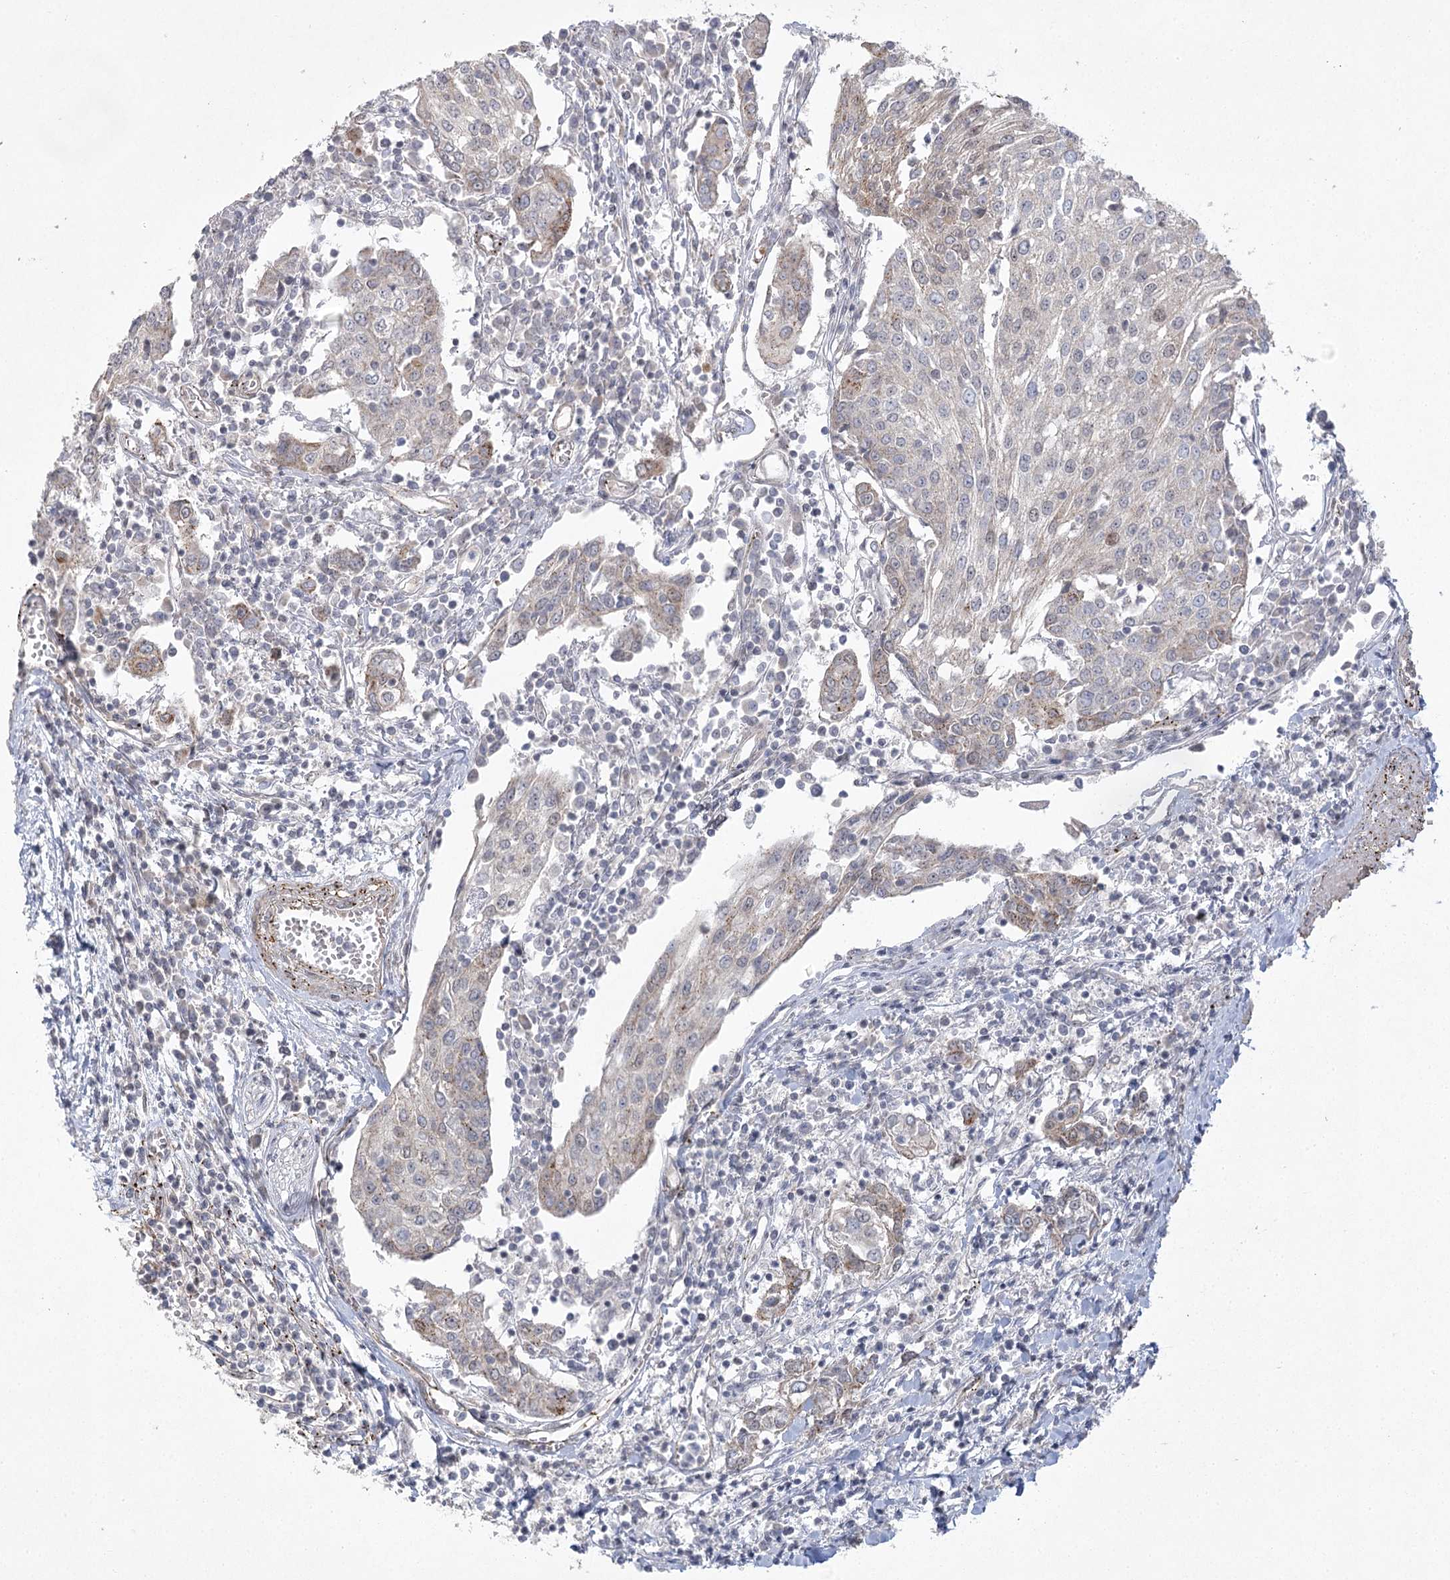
{"staining": {"intensity": "weak", "quantity": "<25%", "location": "cytoplasmic/membranous,nuclear"}, "tissue": "urothelial cancer", "cell_type": "Tumor cells", "image_type": "cancer", "snomed": [{"axis": "morphology", "description": "Urothelial carcinoma, High grade"}, {"axis": "topography", "description": "Urinary bladder"}], "caption": "Photomicrograph shows no significant protein expression in tumor cells of high-grade urothelial carcinoma.", "gene": "AMTN", "patient": {"sex": "female", "age": 85}}